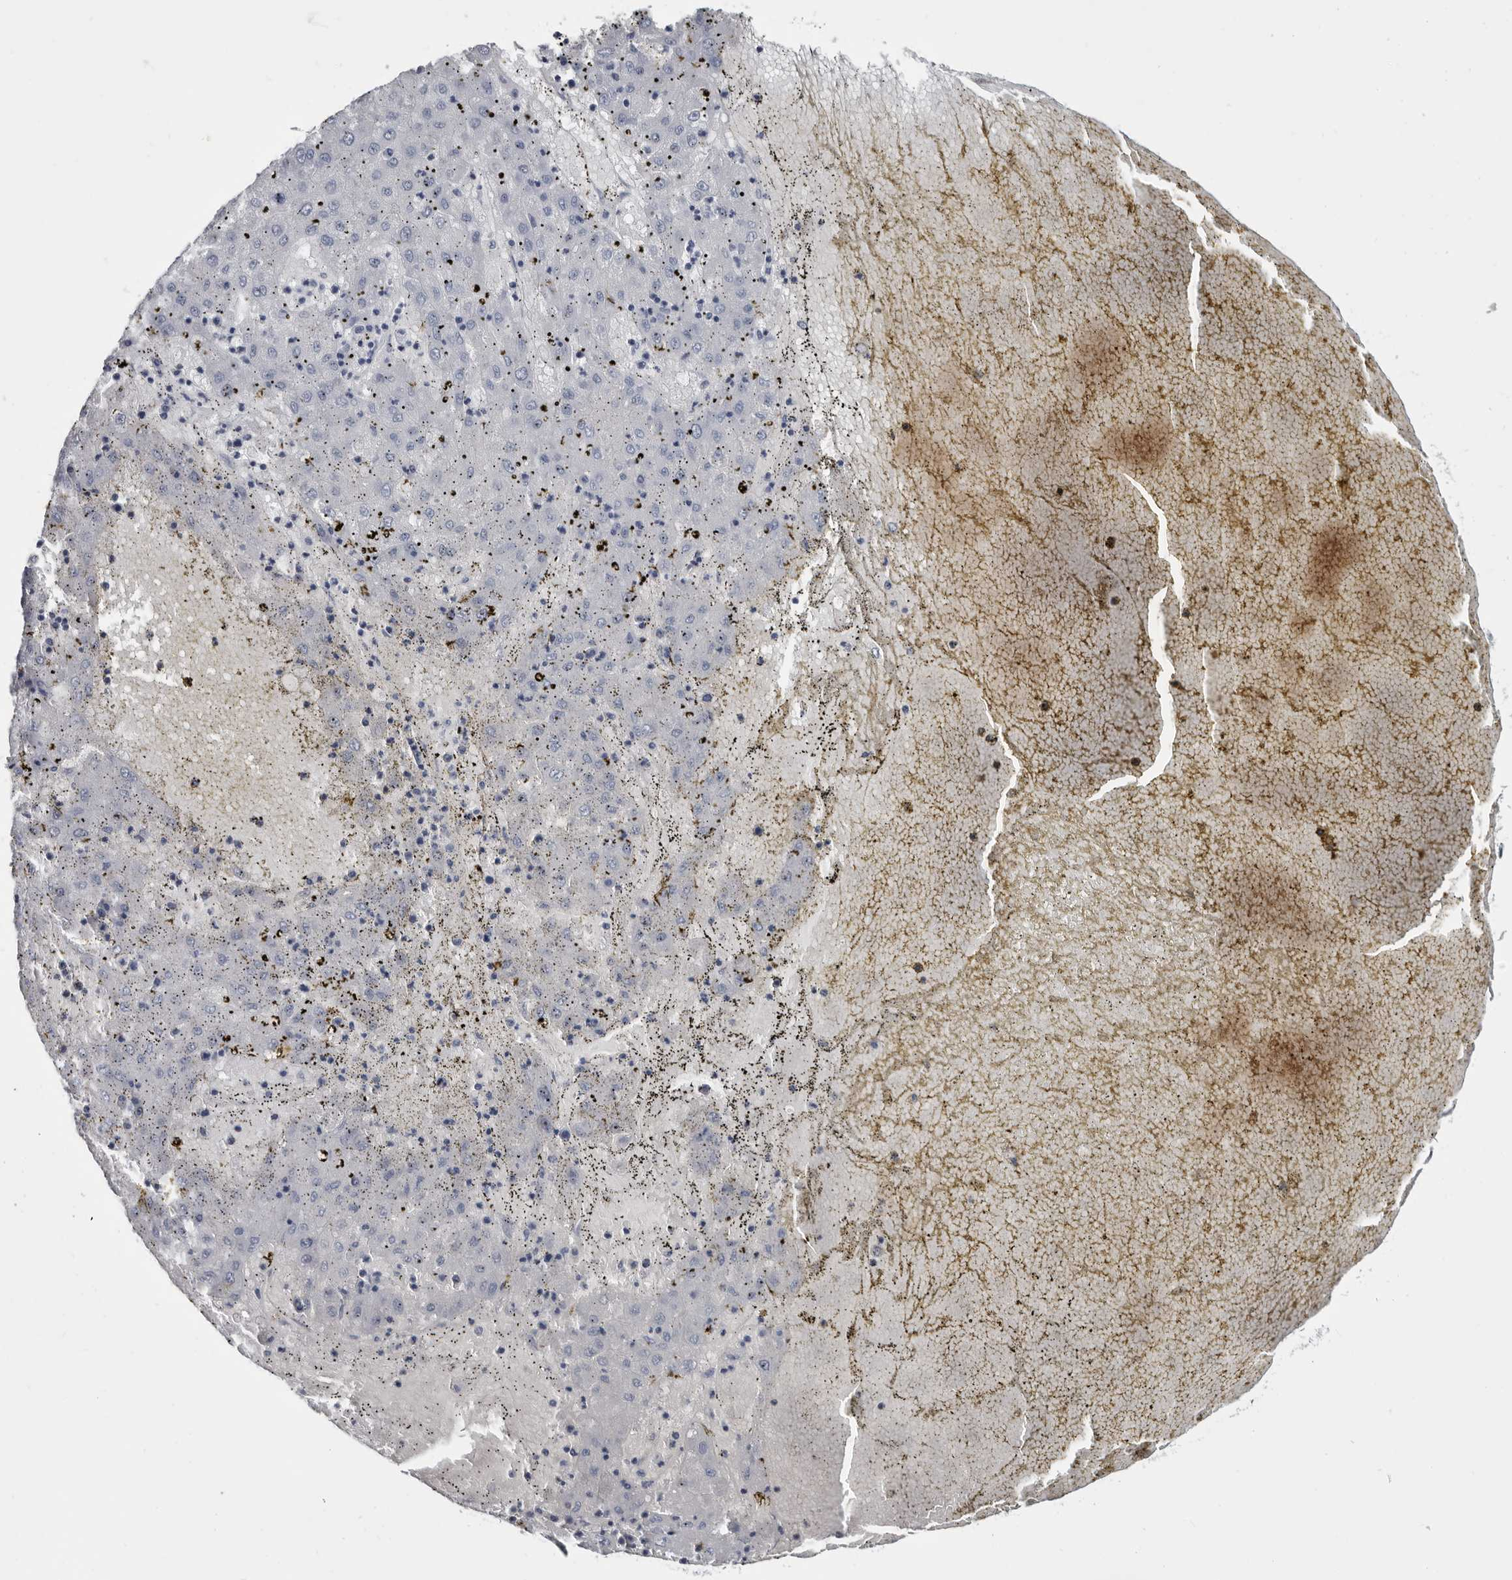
{"staining": {"intensity": "negative", "quantity": "none", "location": "none"}, "tissue": "liver cancer", "cell_type": "Tumor cells", "image_type": "cancer", "snomed": [{"axis": "morphology", "description": "Carcinoma, Hepatocellular, NOS"}, {"axis": "topography", "description": "Liver"}], "caption": "A high-resolution image shows immunohistochemistry staining of hepatocellular carcinoma (liver), which demonstrates no significant expression in tumor cells.", "gene": "WRAP73", "patient": {"sex": "male", "age": 72}}